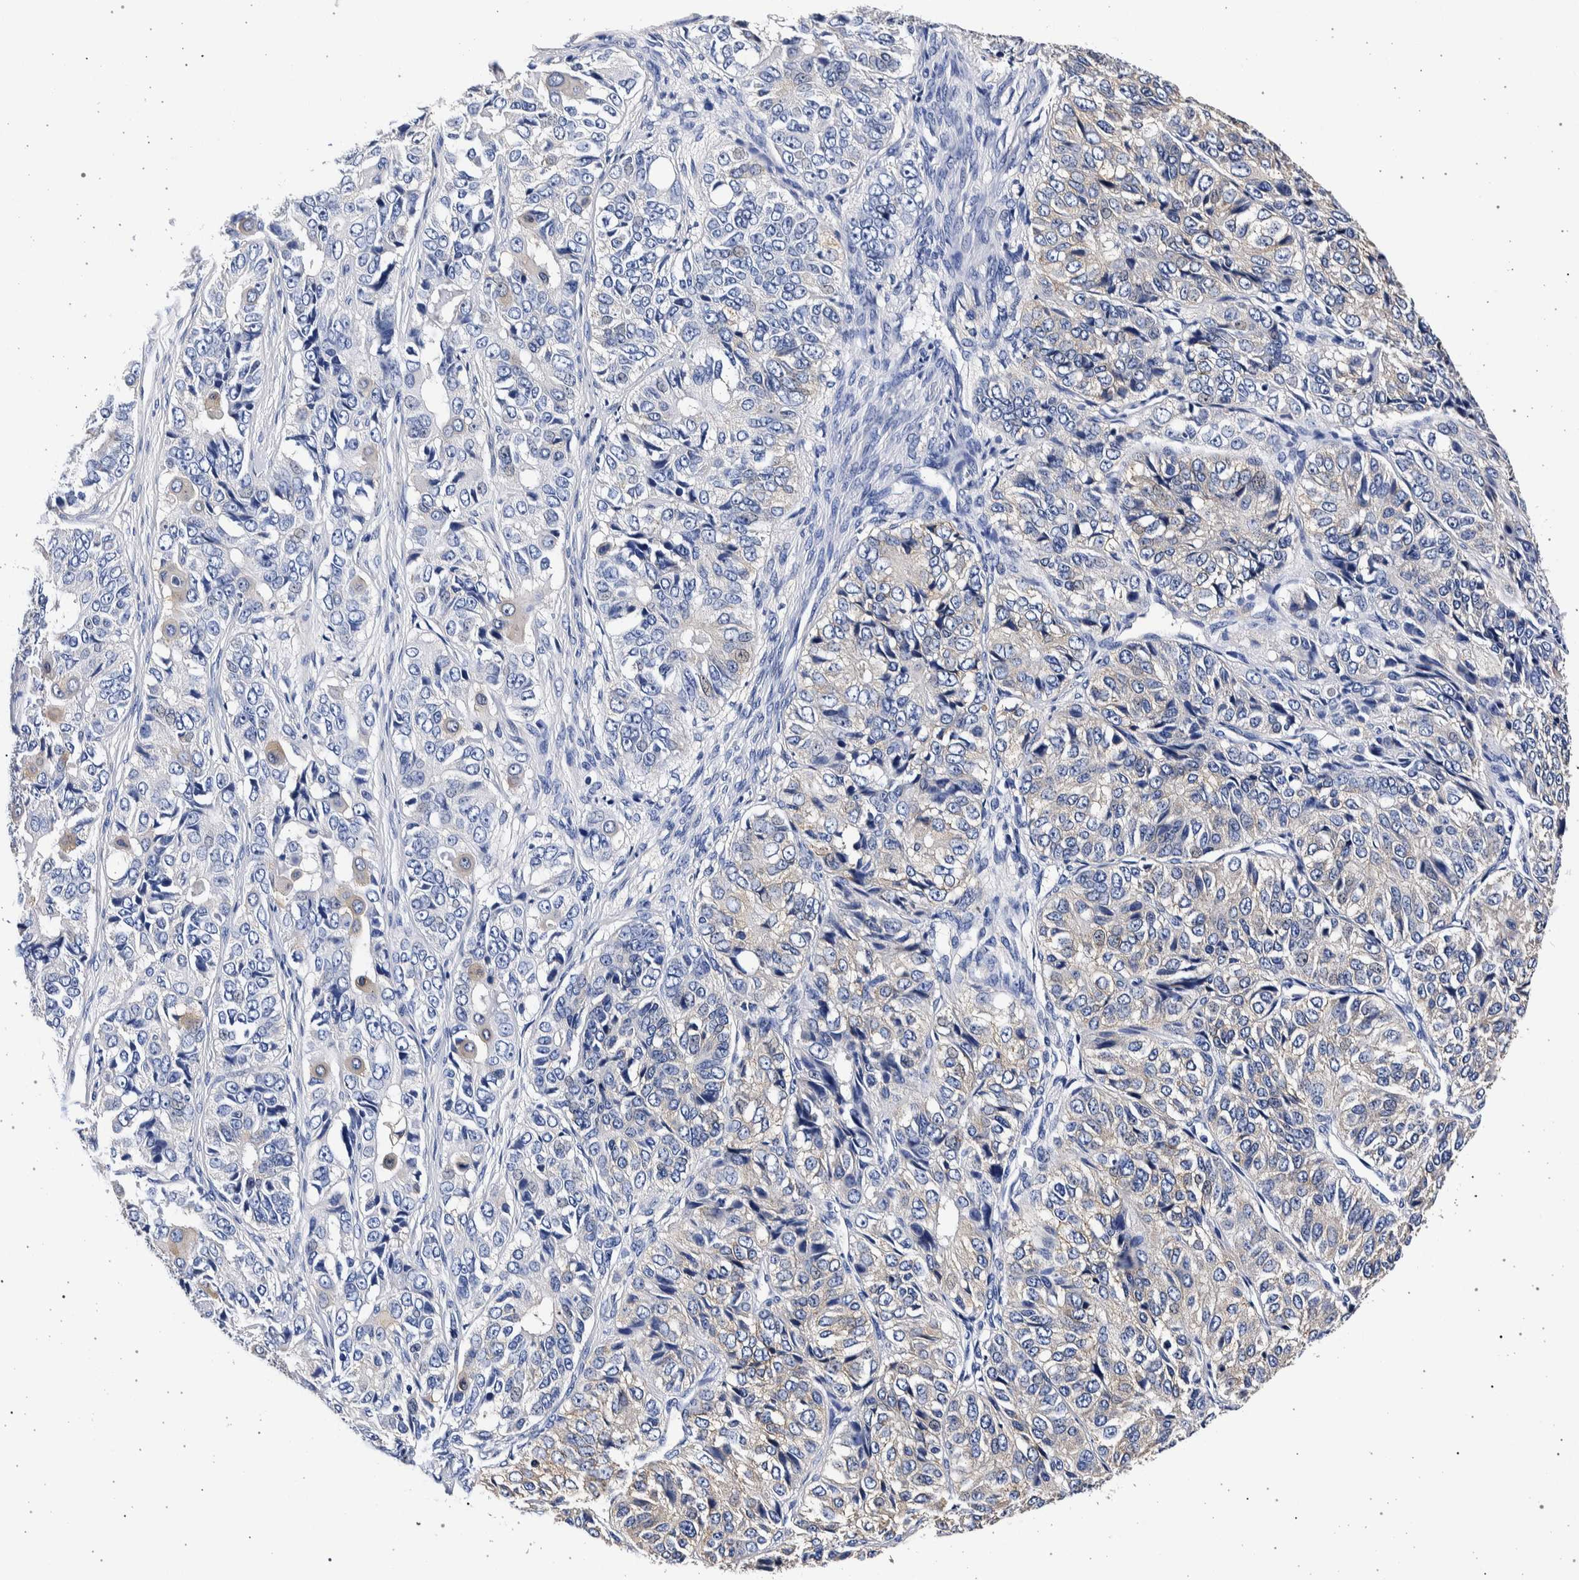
{"staining": {"intensity": "negative", "quantity": "none", "location": "none"}, "tissue": "ovarian cancer", "cell_type": "Tumor cells", "image_type": "cancer", "snomed": [{"axis": "morphology", "description": "Carcinoma, endometroid"}, {"axis": "topography", "description": "Ovary"}], "caption": "Immunohistochemical staining of human ovarian cancer displays no significant positivity in tumor cells.", "gene": "NIBAN2", "patient": {"sex": "female", "age": 51}}